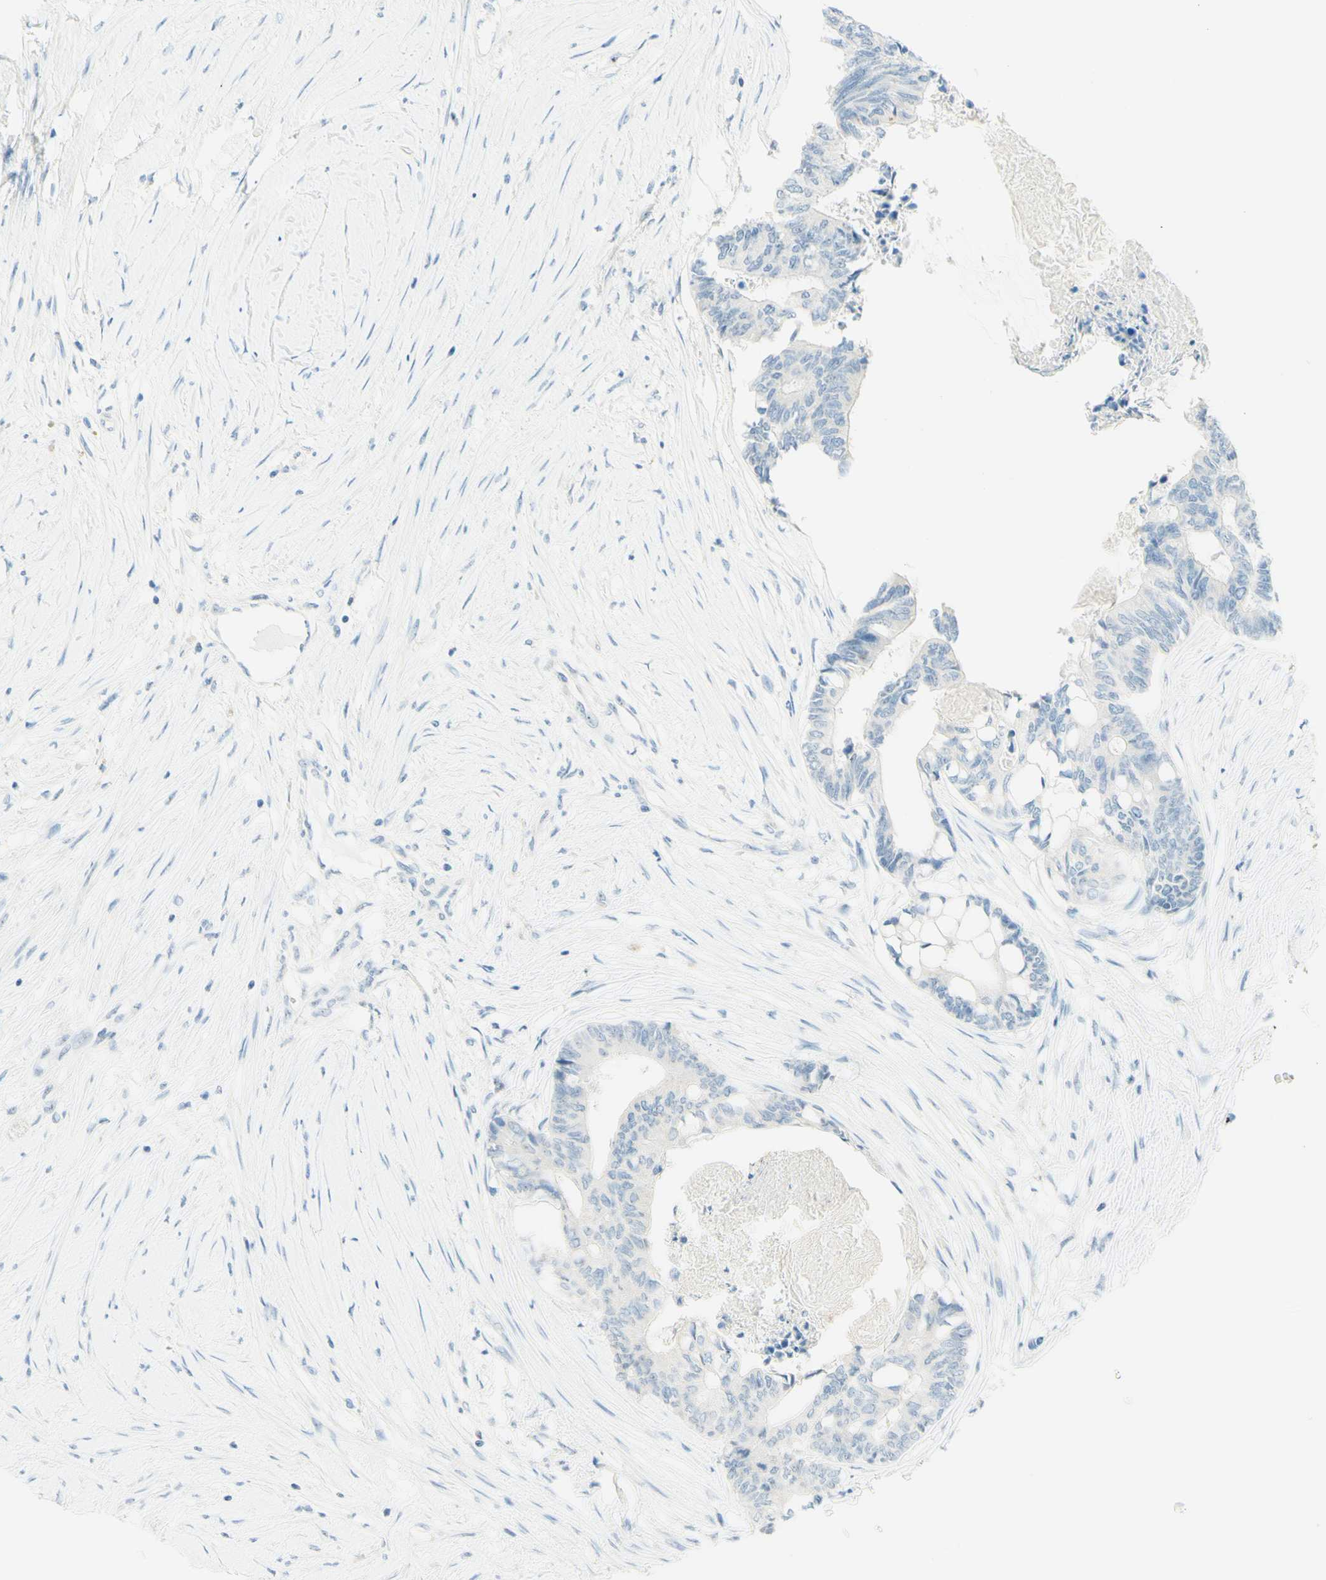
{"staining": {"intensity": "negative", "quantity": "none", "location": "none"}, "tissue": "colorectal cancer", "cell_type": "Tumor cells", "image_type": "cancer", "snomed": [{"axis": "morphology", "description": "Adenocarcinoma, NOS"}, {"axis": "topography", "description": "Rectum"}], "caption": "Human adenocarcinoma (colorectal) stained for a protein using immunohistochemistry (IHC) shows no staining in tumor cells.", "gene": "FMR1NB", "patient": {"sex": "male", "age": 63}}